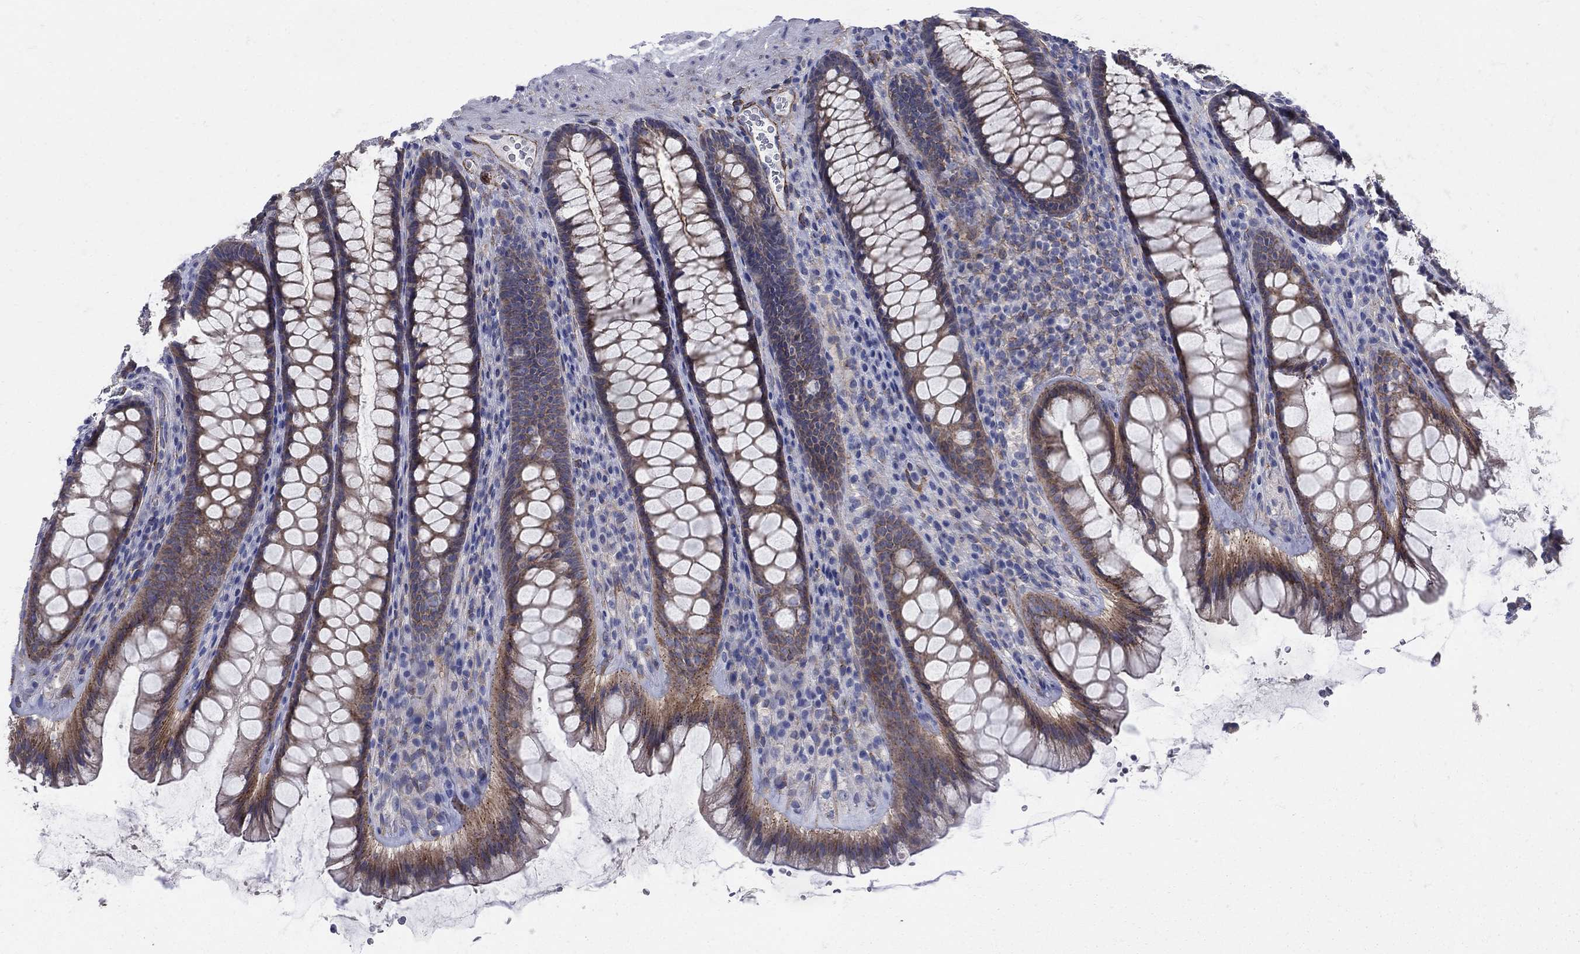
{"staining": {"intensity": "moderate", "quantity": ">75%", "location": "cytoplasmic/membranous"}, "tissue": "rectum", "cell_type": "Glandular cells", "image_type": "normal", "snomed": [{"axis": "morphology", "description": "Normal tissue, NOS"}, {"axis": "topography", "description": "Rectum"}], "caption": "Rectum stained for a protein exhibits moderate cytoplasmic/membranous positivity in glandular cells. (IHC, brightfield microscopy, high magnification).", "gene": "SEPTIN8", "patient": {"sex": "male", "age": 72}}